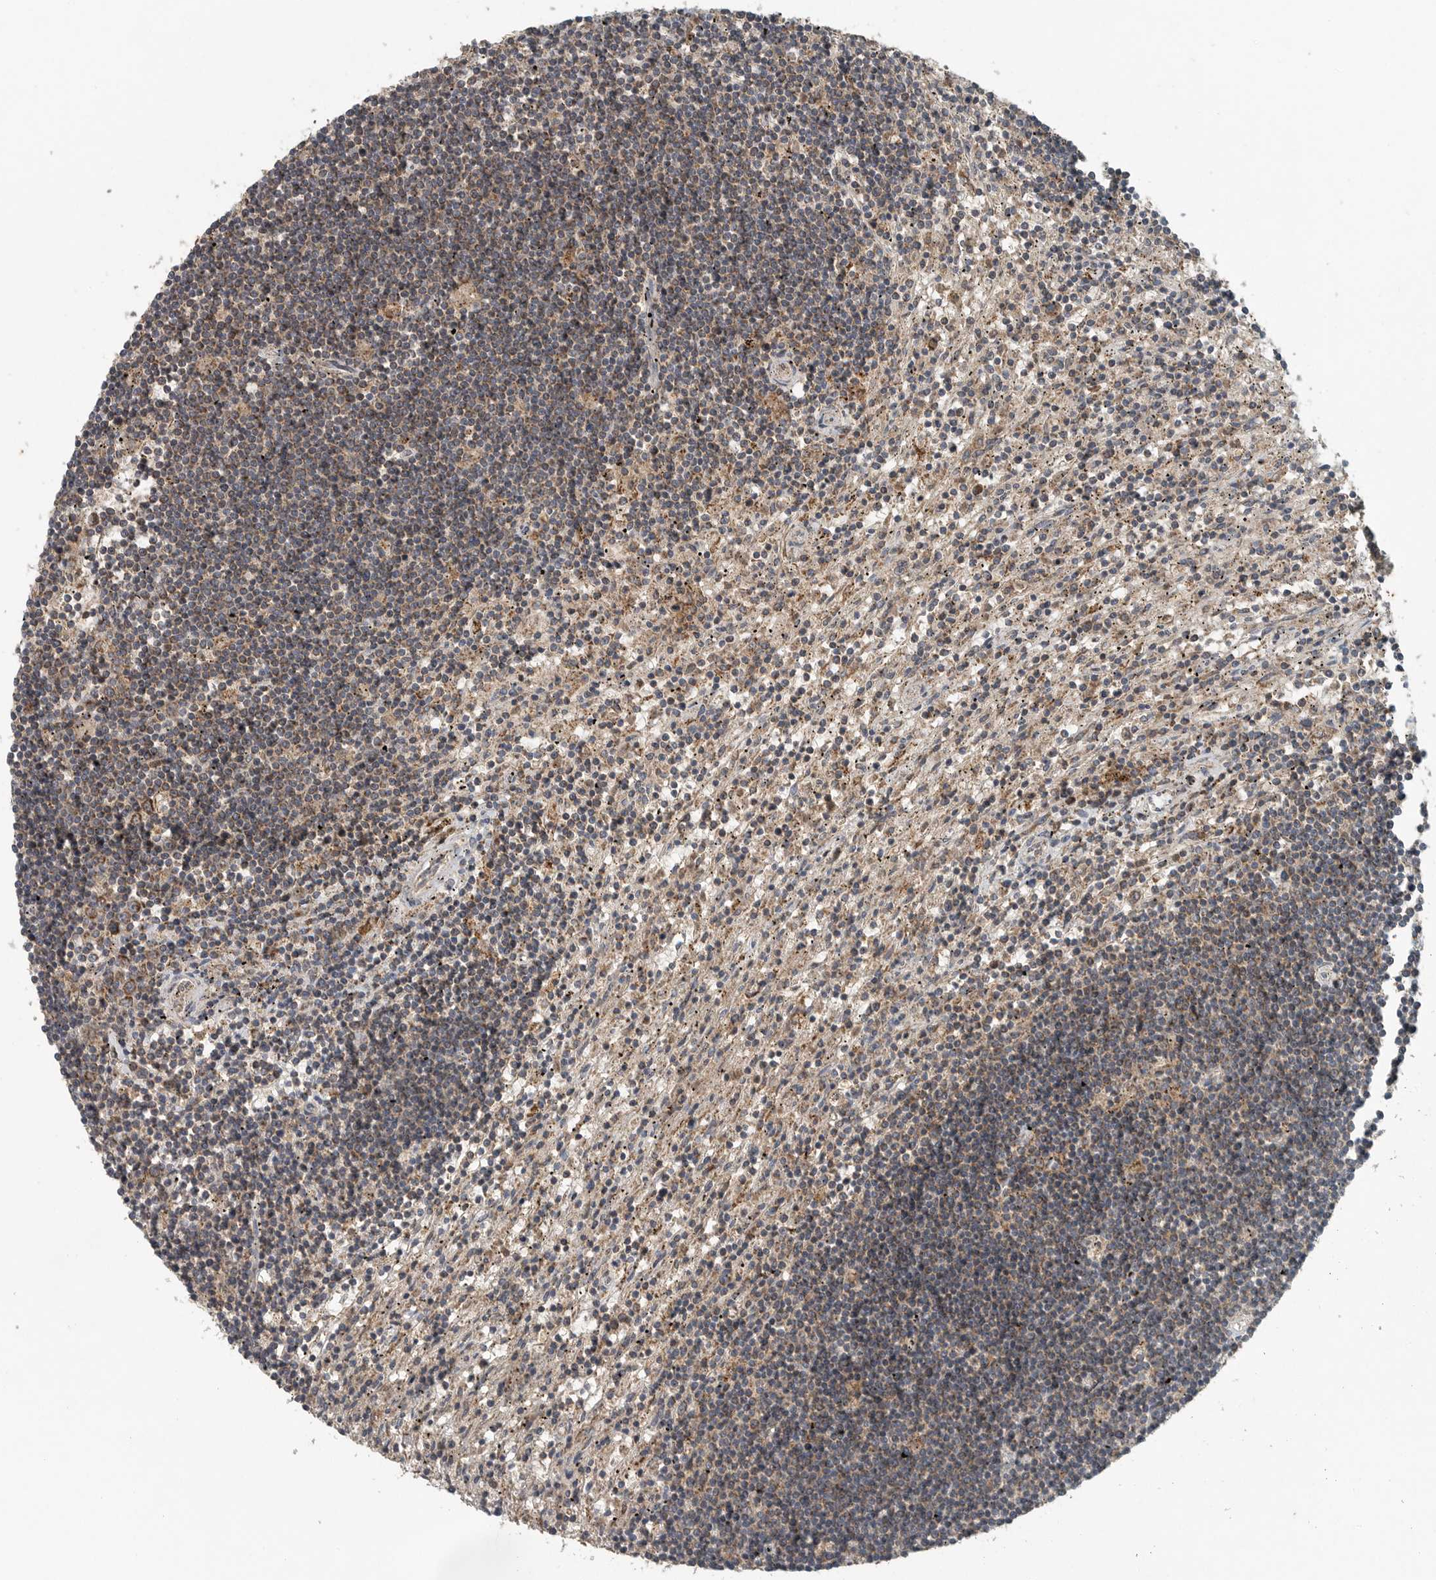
{"staining": {"intensity": "weak", "quantity": "25%-75%", "location": "cytoplasmic/membranous"}, "tissue": "lymphoma", "cell_type": "Tumor cells", "image_type": "cancer", "snomed": [{"axis": "morphology", "description": "Malignant lymphoma, non-Hodgkin's type, Low grade"}, {"axis": "topography", "description": "Spleen"}], "caption": "Malignant lymphoma, non-Hodgkin's type (low-grade) was stained to show a protein in brown. There is low levels of weak cytoplasmic/membranous positivity in about 25%-75% of tumor cells.", "gene": "IL6ST", "patient": {"sex": "male", "age": 76}}